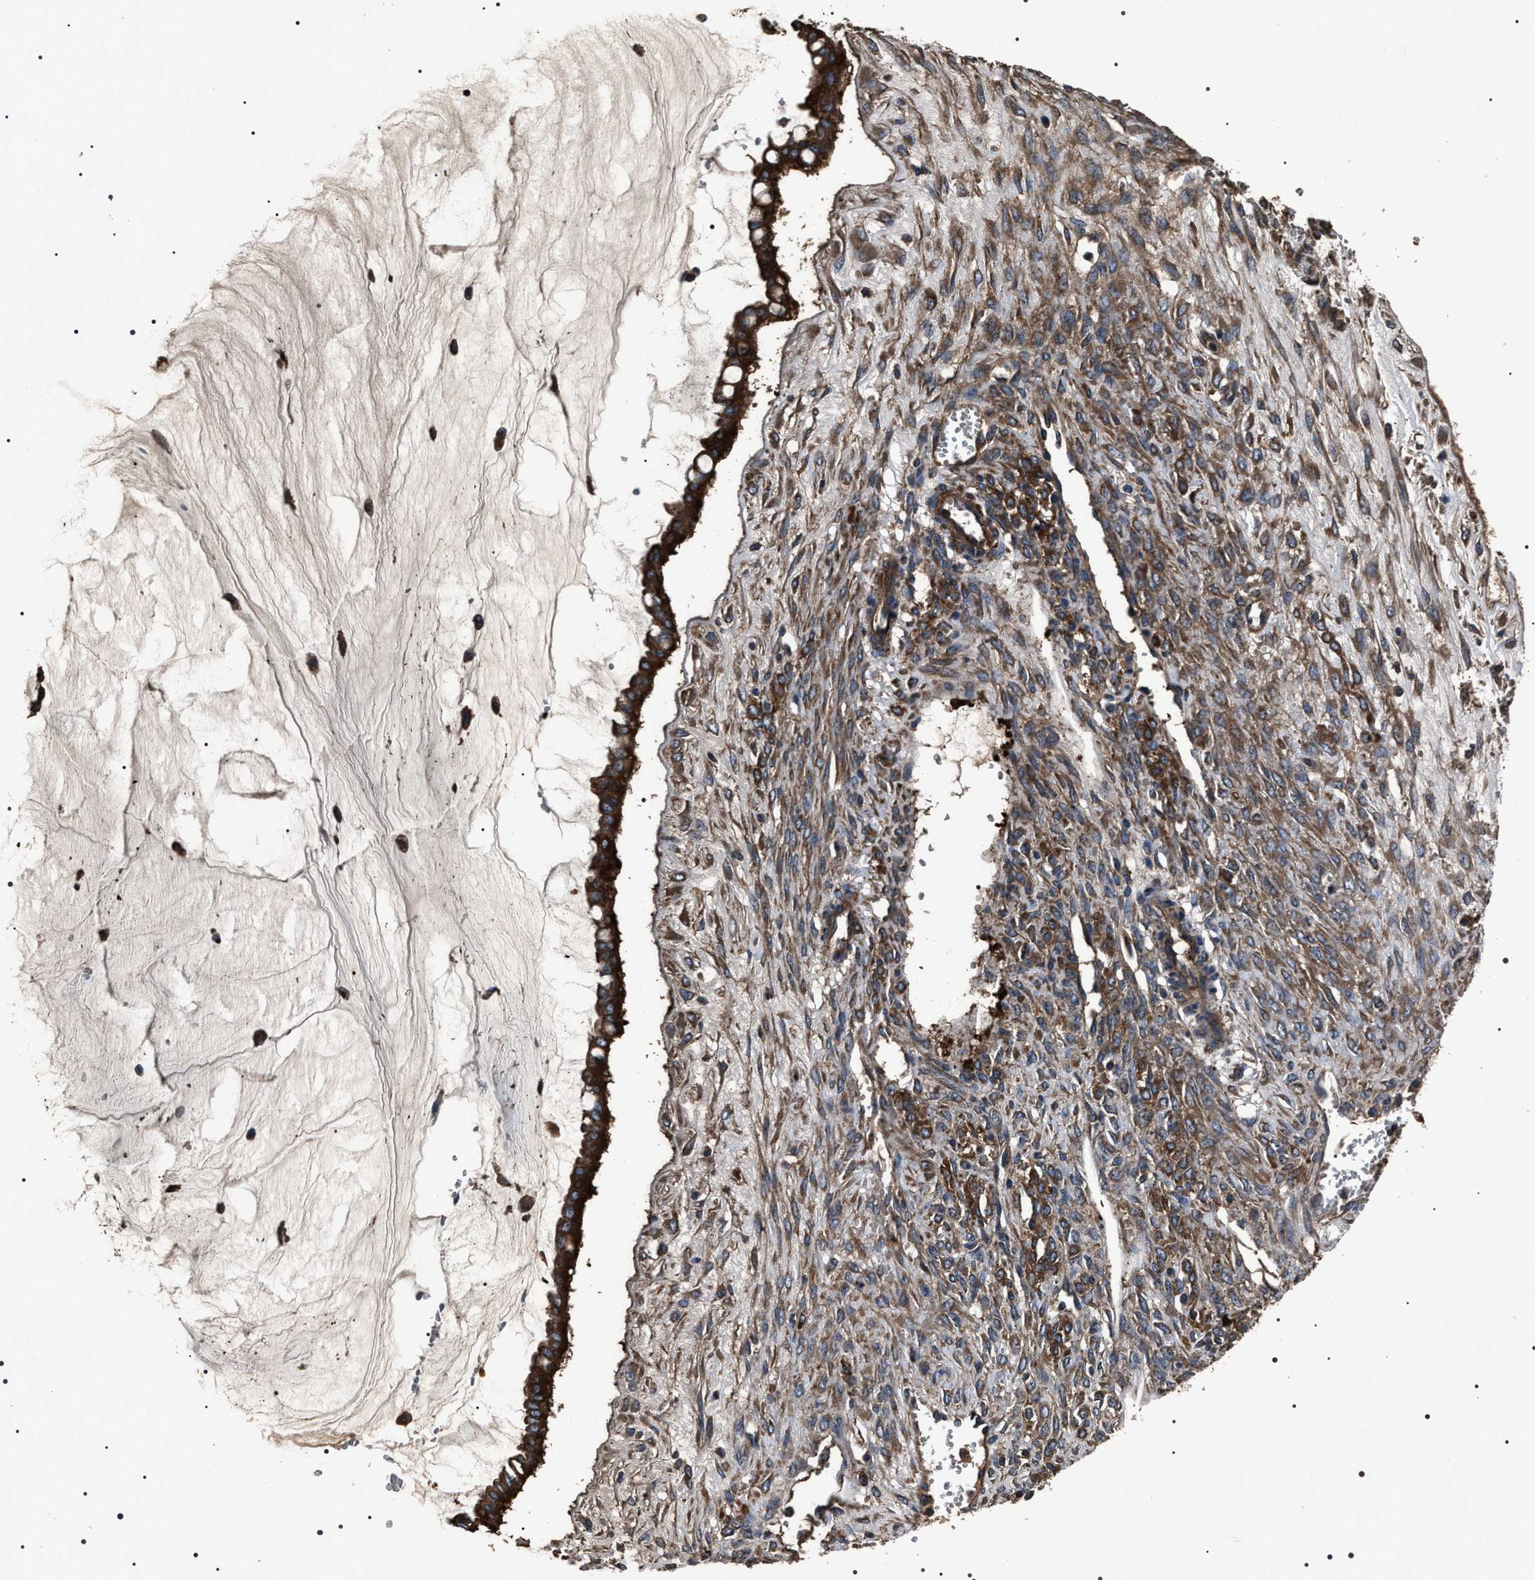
{"staining": {"intensity": "strong", "quantity": ">75%", "location": "cytoplasmic/membranous"}, "tissue": "ovarian cancer", "cell_type": "Tumor cells", "image_type": "cancer", "snomed": [{"axis": "morphology", "description": "Cystadenocarcinoma, mucinous, NOS"}, {"axis": "topography", "description": "Ovary"}], "caption": "Mucinous cystadenocarcinoma (ovarian) tissue exhibits strong cytoplasmic/membranous positivity in about >75% of tumor cells, visualized by immunohistochemistry.", "gene": "HSCB", "patient": {"sex": "female", "age": 73}}